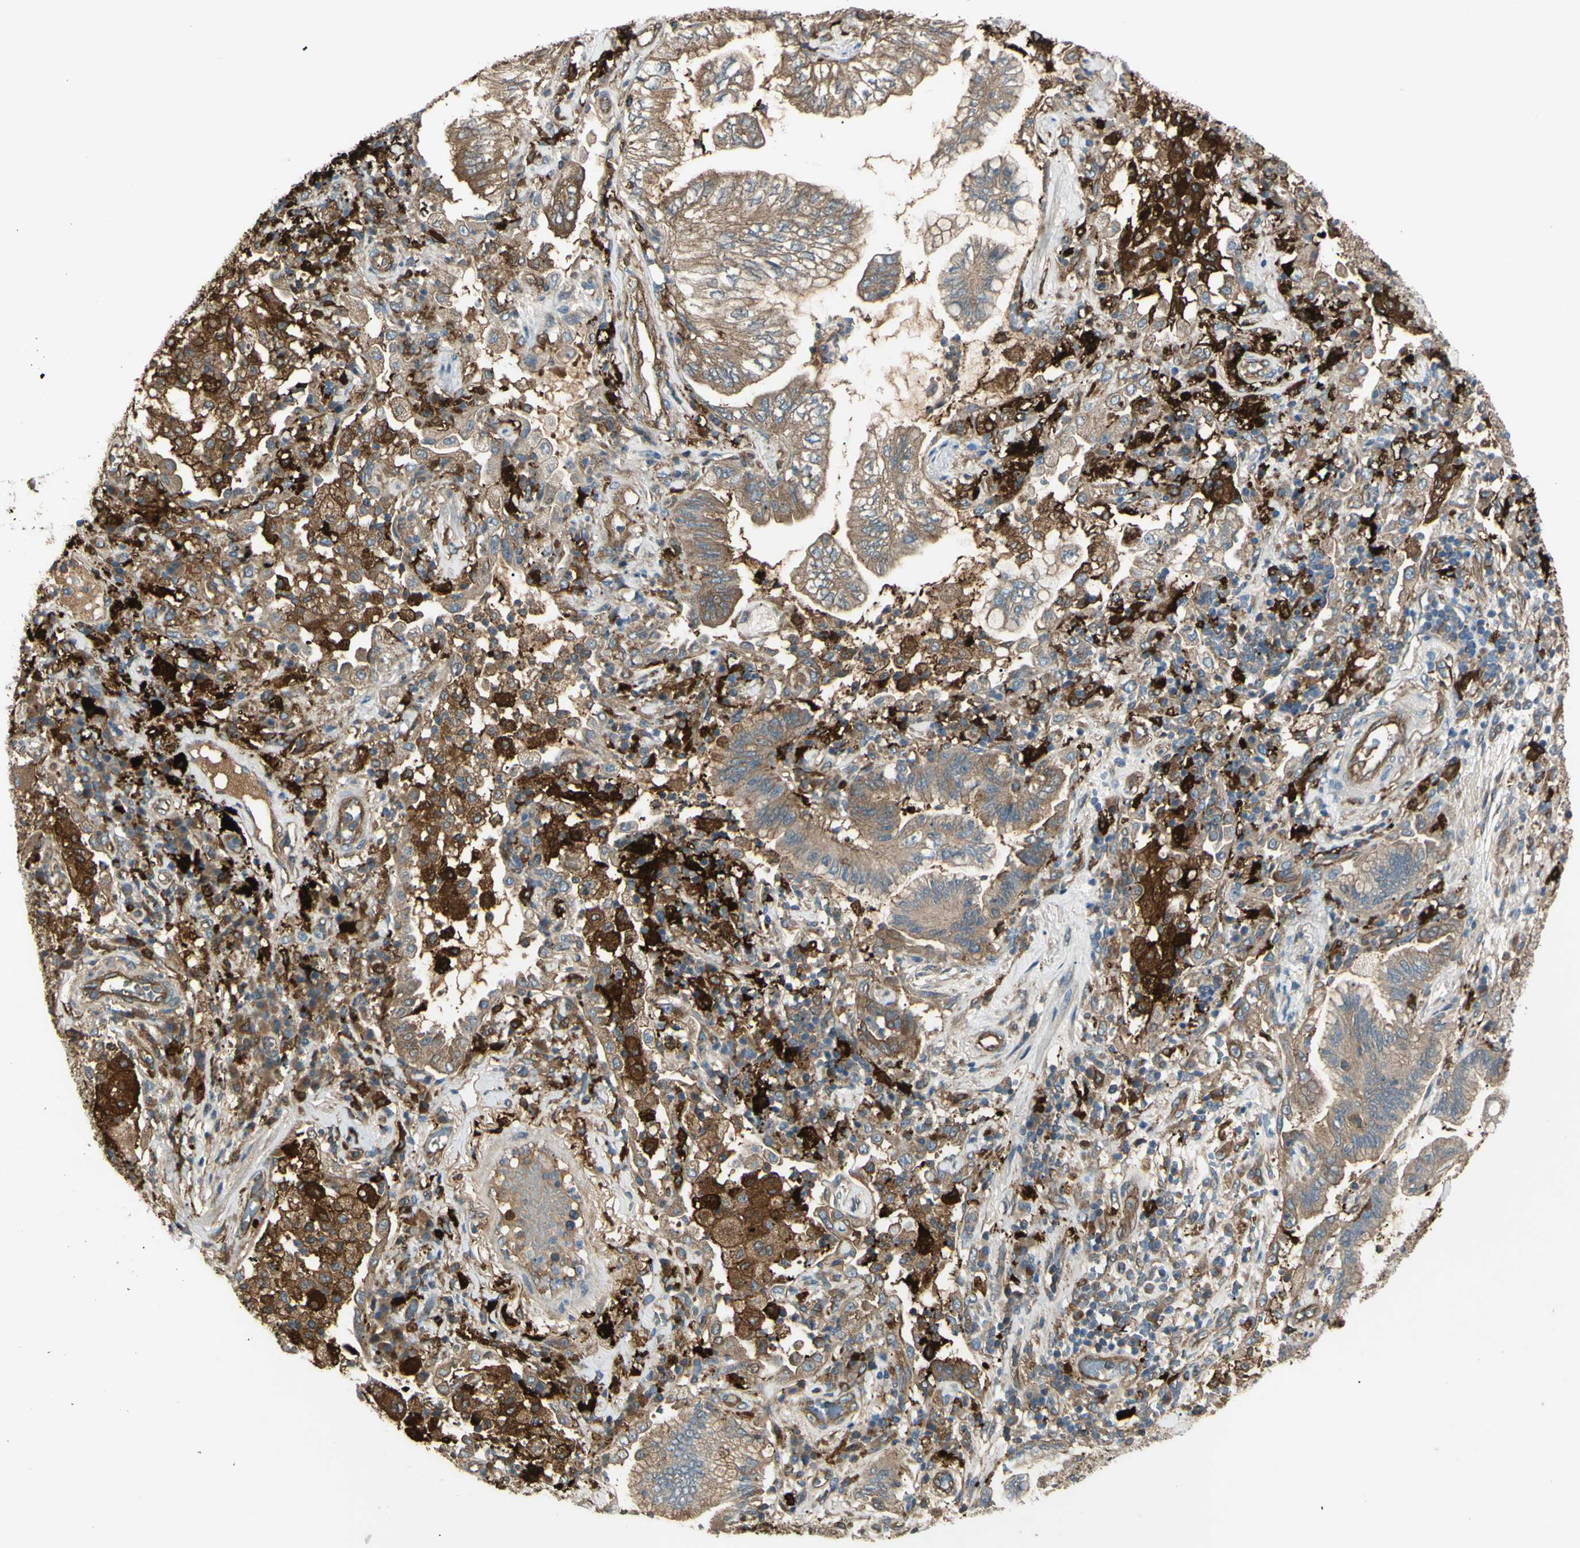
{"staining": {"intensity": "weak", "quantity": ">75%", "location": "cytoplasmic/membranous"}, "tissue": "lung cancer", "cell_type": "Tumor cells", "image_type": "cancer", "snomed": [{"axis": "morphology", "description": "Normal tissue, NOS"}, {"axis": "morphology", "description": "Adenocarcinoma, NOS"}, {"axis": "topography", "description": "Bronchus"}, {"axis": "topography", "description": "Lung"}], "caption": "Lung cancer (adenocarcinoma) stained for a protein demonstrates weak cytoplasmic/membranous positivity in tumor cells.", "gene": "PTPN12", "patient": {"sex": "female", "age": 70}}